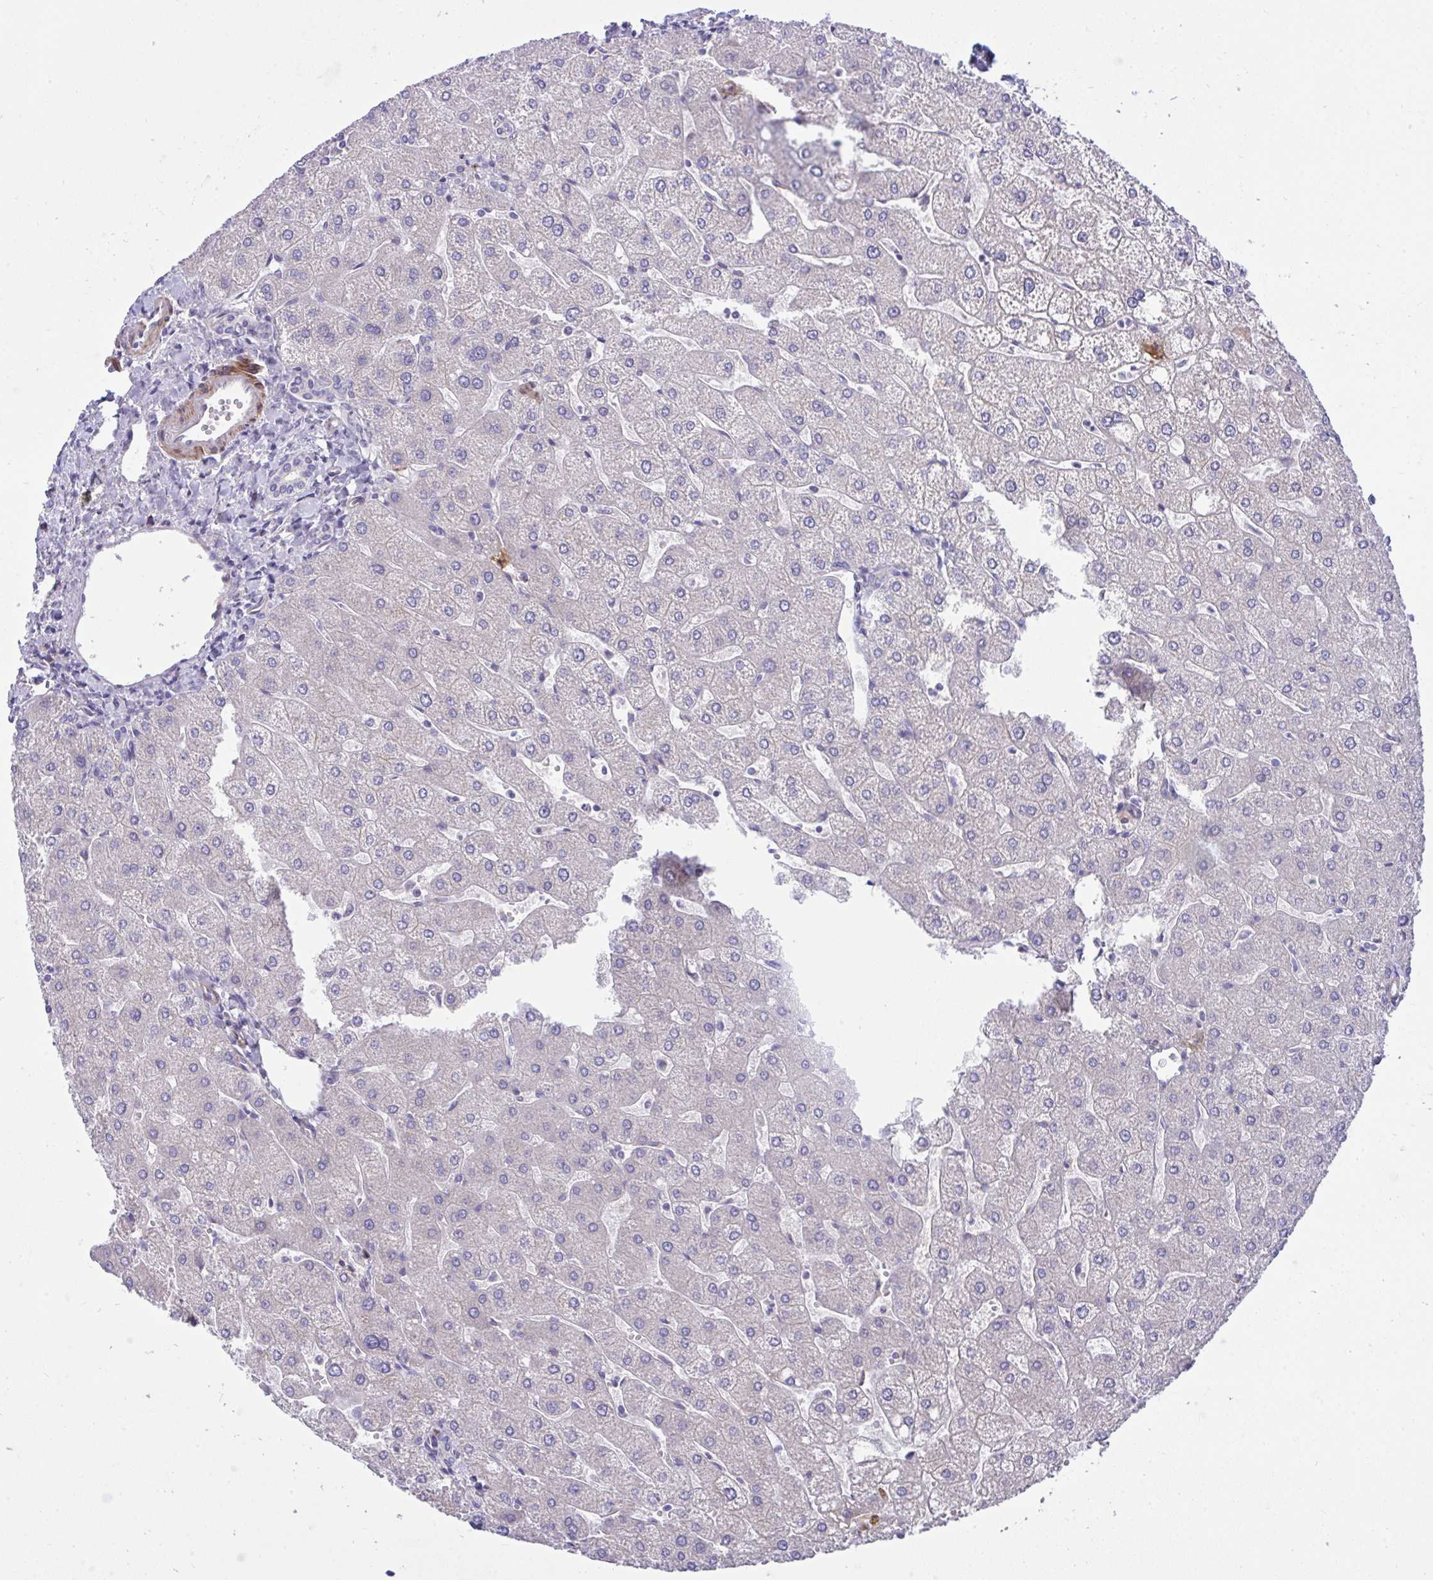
{"staining": {"intensity": "negative", "quantity": "none", "location": "none"}, "tissue": "liver", "cell_type": "Cholangiocytes", "image_type": "normal", "snomed": [{"axis": "morphology", "description": "Normal tissue, NOS"}, {"axis": "topography", "description": "Liver"}], "caption": "Cholangiocytes are negative for brown protein staining in normal liver. (Immunohistochemistry (ihc), brightfield microscopy, high magnification).", "gene": "PIGZ", "patient": {"sex": "male", "age": 67}}